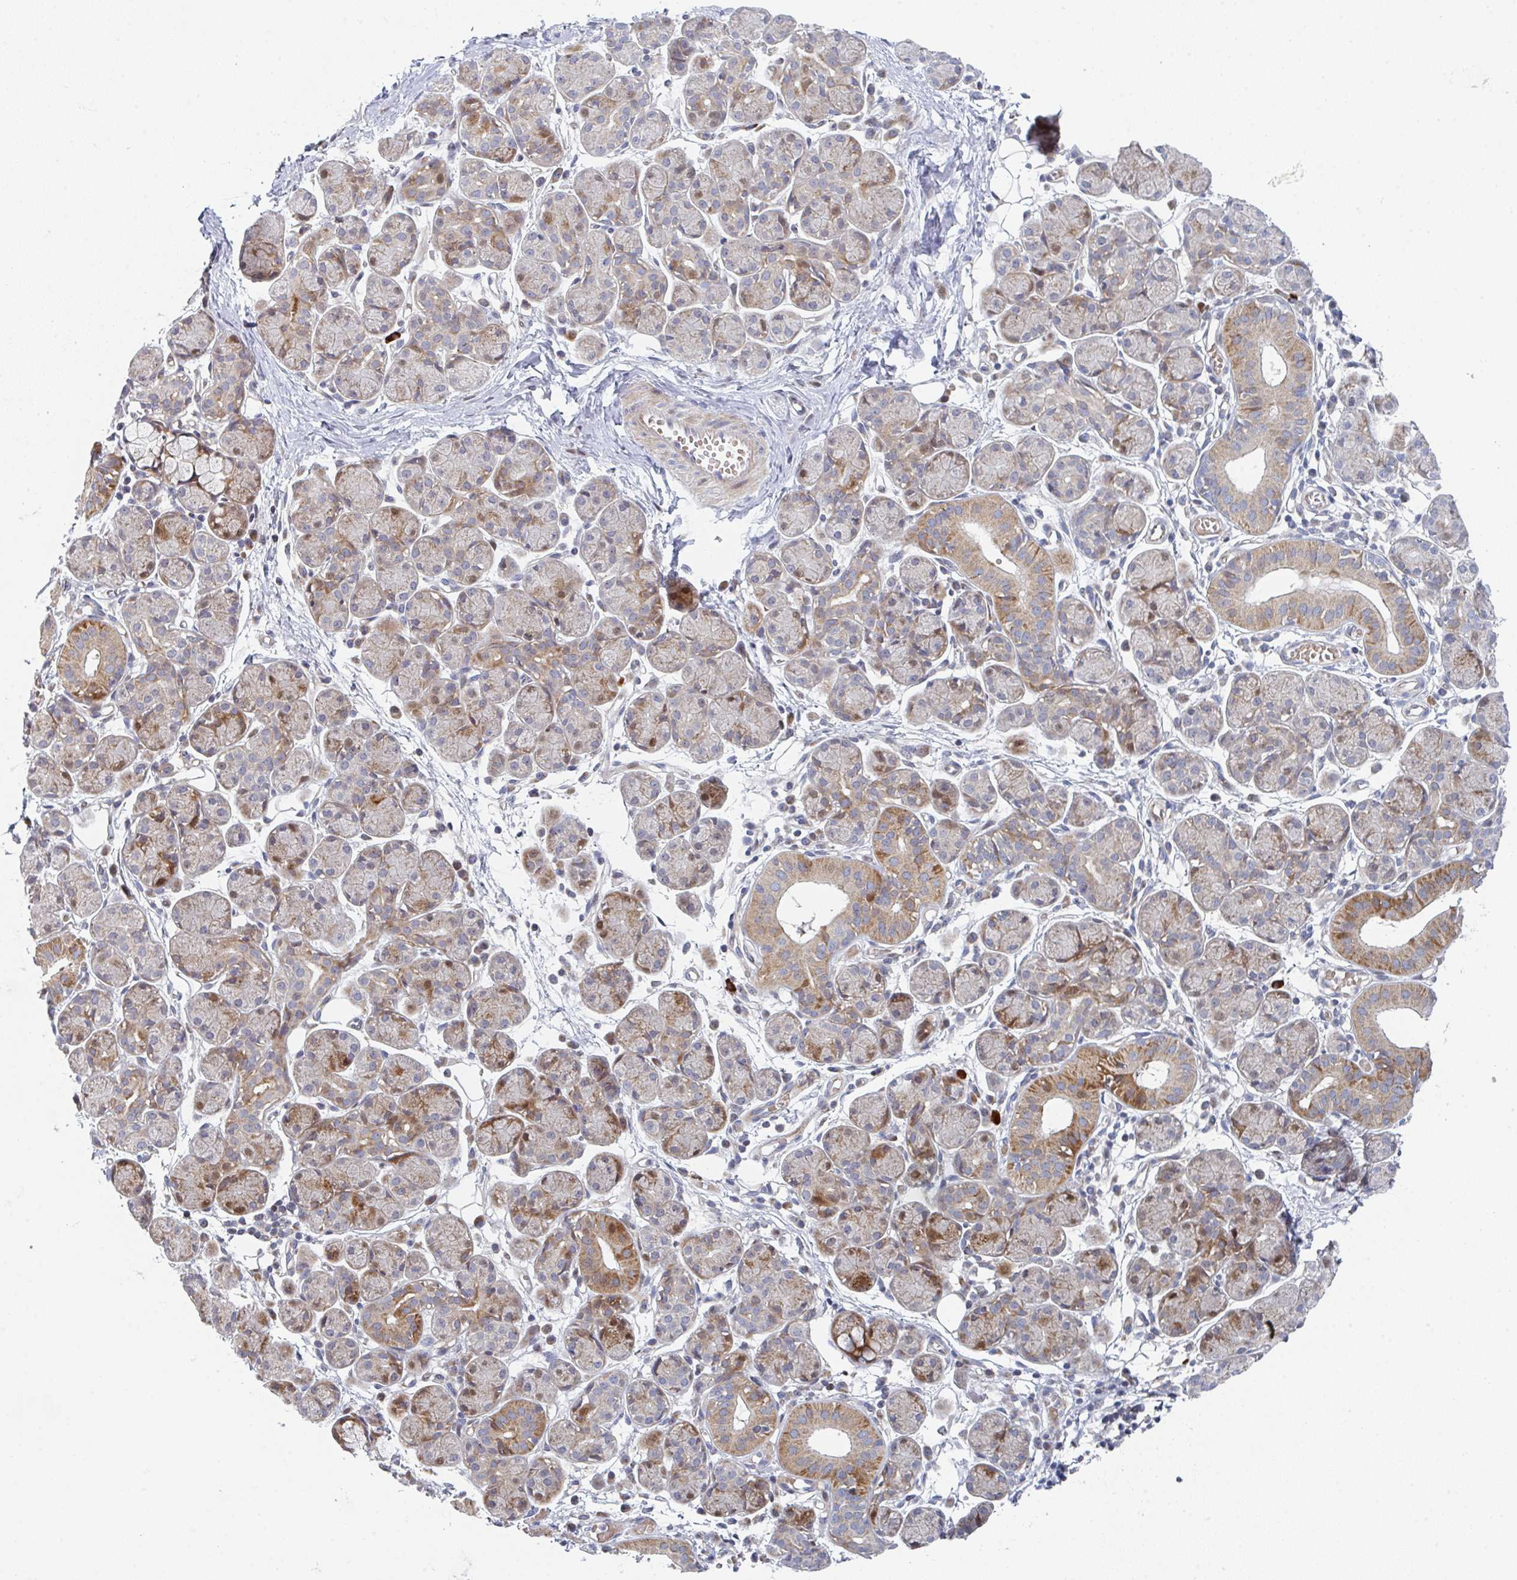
{"staining": {"intensity": "moderate", "quantity": "25%-75%", "location": "cytoplasmic/membranous"}, "tissue": "salivary gland", "cell_type": "Glandular cells", "image_type": "normal", "snomed": [{"axis": "morphology", "description": "Normal tissue, NOS"}, {"axis": "morphology", "description": "Inflammation, NOS"}, {"axis": "topography", "description": "Lymph node"}, {"axis": "topography", "description": "Salivary gland"}], "caption": "DAB immunohistochemical staining of normal salivary gland demonstrates moderate cytoplasmic/membranous protein positivity in about 25%-75% of glandular cells.", "gene": "ZNF644", "patient": {"sex": "male", "age": 3}}